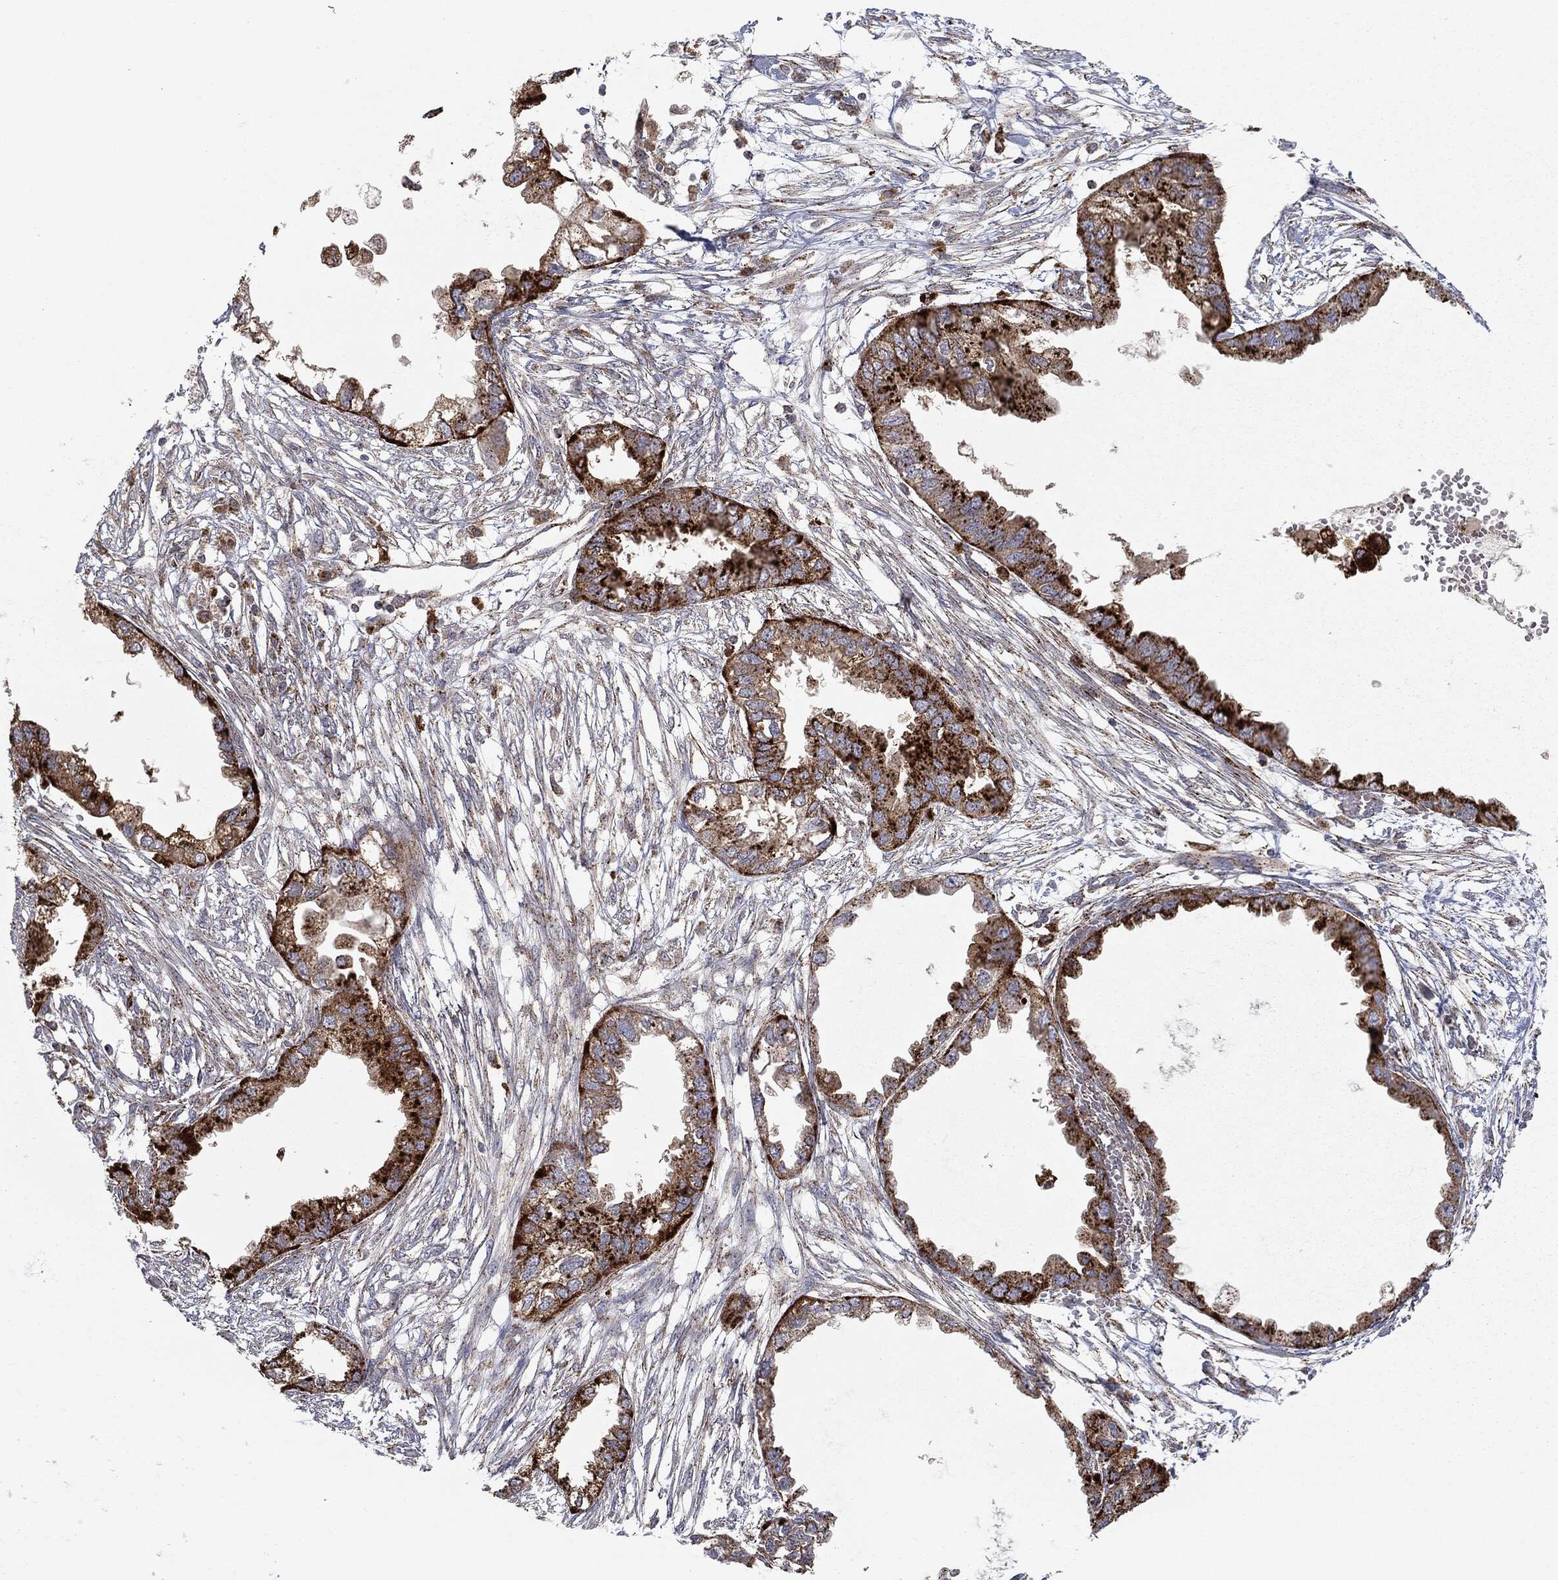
{"staining": {"intensity": "strong", "quantity": ">75%", "location": "cytoplasmic/membranous"}, "tissue": "endometrial cancer", "cell_type": "Tumor cells", "image_type": "cancer", "snomed": [{"axis": "morphology", "description": "Adenocarcinoma, NOS"}, {"axis": "morphology", "description": "Adenocarcinoma, metastatic, NOS"}, {"axis": "topography", "description": "Adipose tissue"}, {"axis": "topography", "description": "Endometrium"}], "caption": "Endometrial cancer stained with IHC exhibits strong cytoplasmic/membranous positivity in approximately >75% of tumor cells.", "gene": "CTSA", "patient": {"sex": "female", "age": 67}}